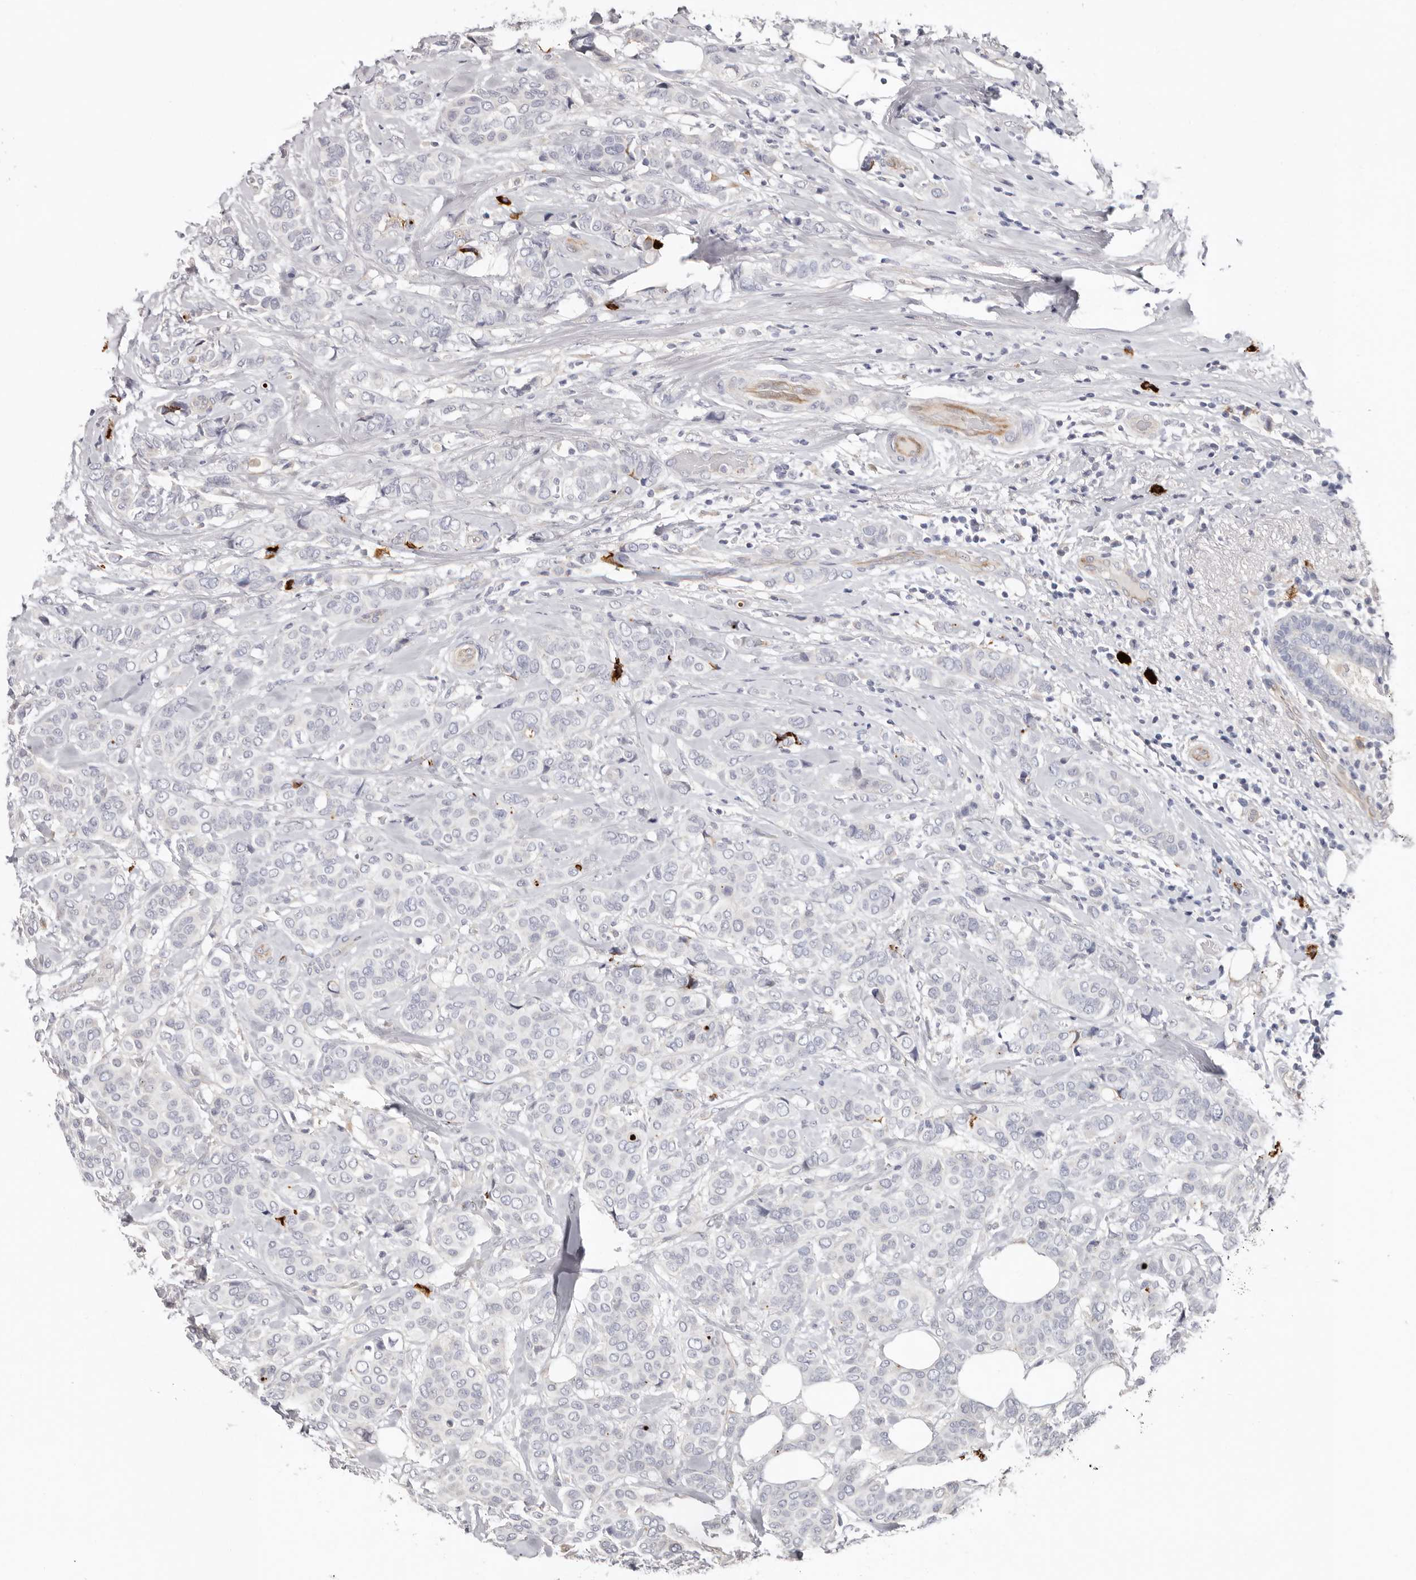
{"staining": {"intensity": "negative", "quantity": "none", "location": "none"}, "tissue": "breast cancer", "cell_type": "Tumor cells", "image_type": "cancer", "snomed": [{"axis": "morphology", "description": "Lobular carcinoma"}, {"axis": "topography", "description": "Breast"}], "caption": "The image reveals no significant expression in tumor cells of lobular carcinoma (breast).", "gene": "PKDCC", "patient": {"sex": "female", "age": 51}}